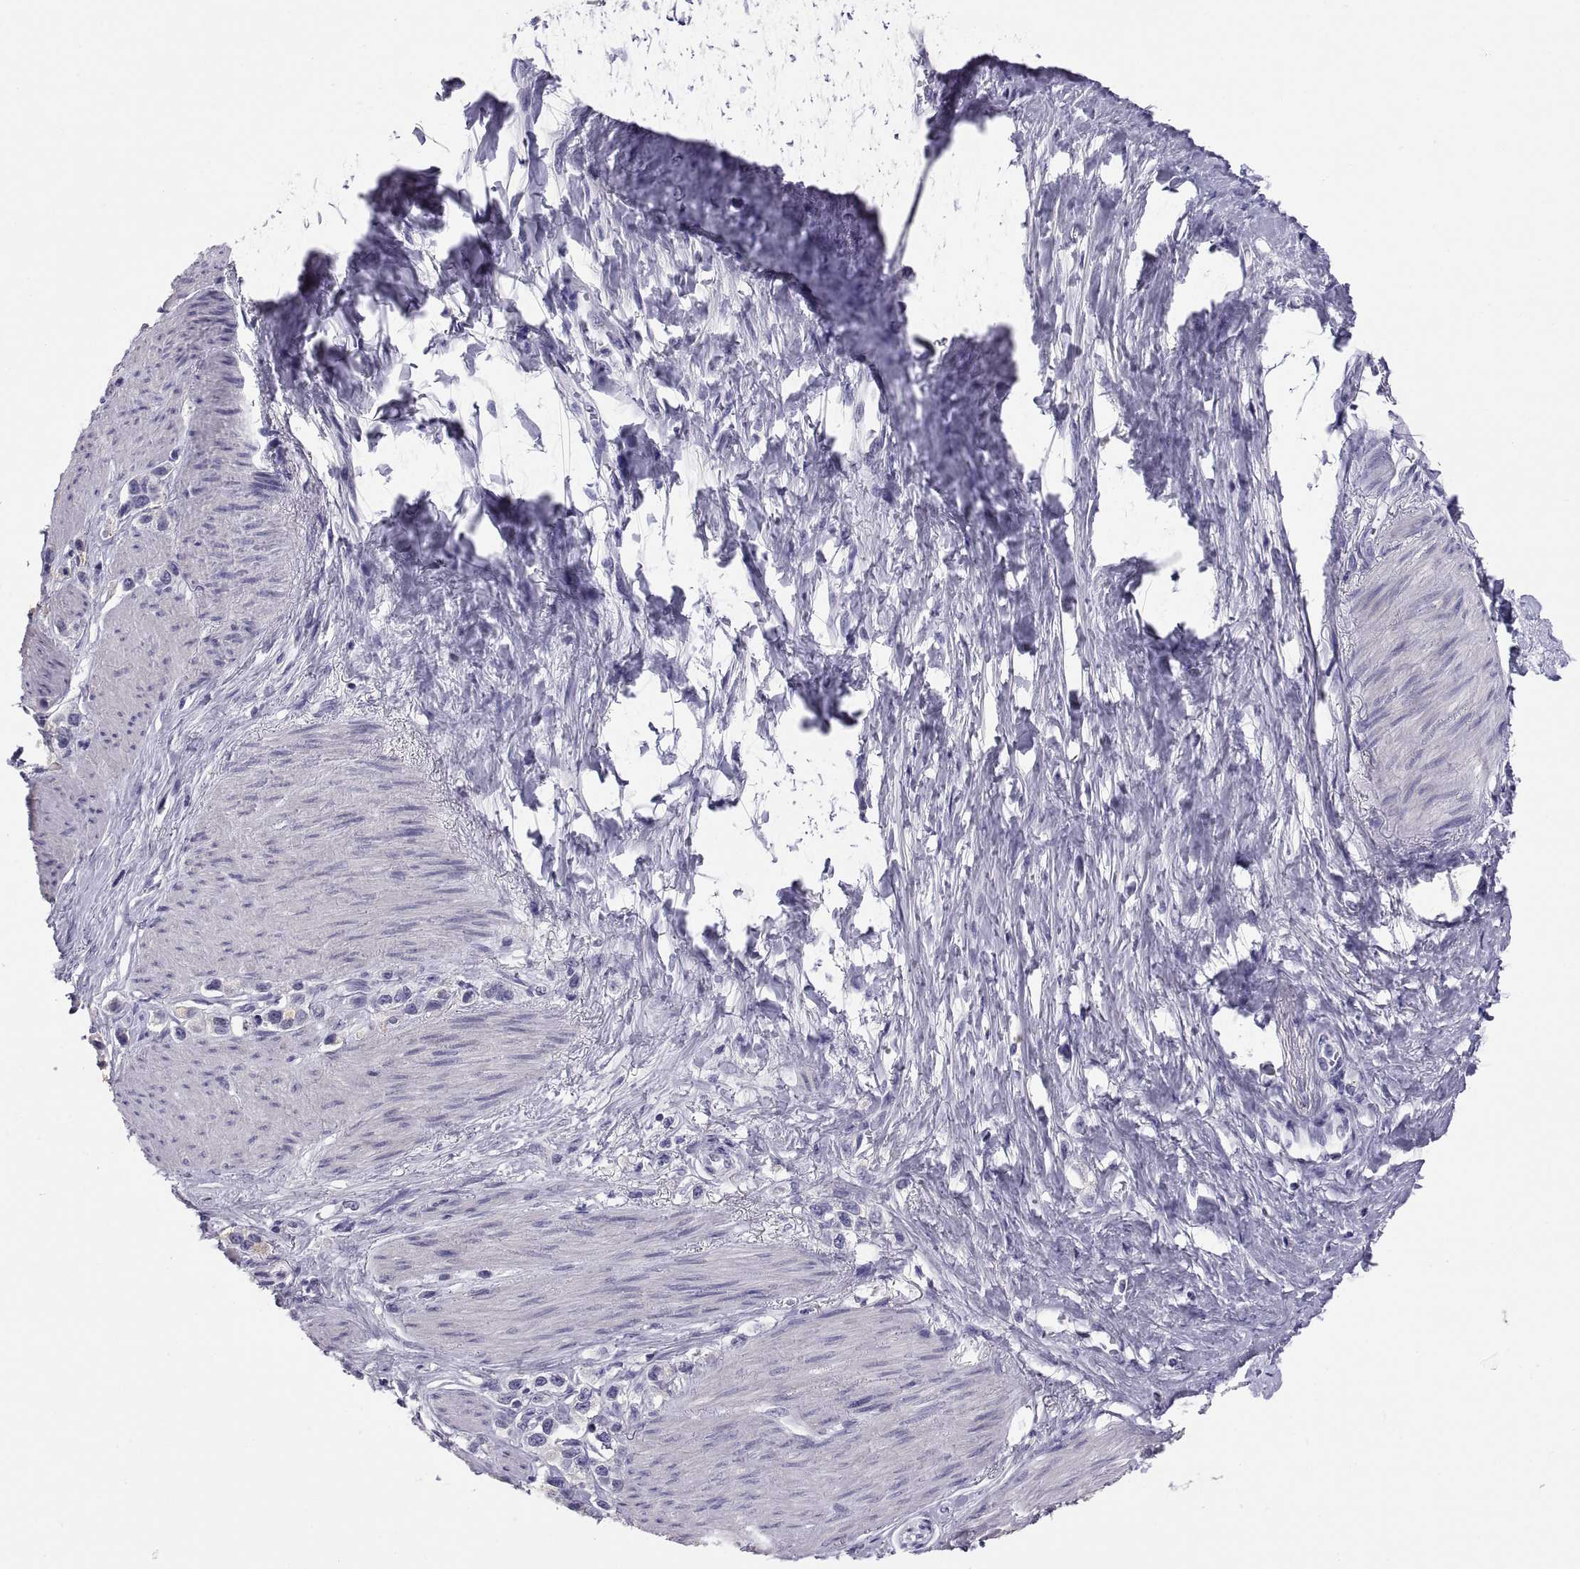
{"staining": {"intensity": "negative", "quantity": "none", "location": "none"}, "tissue": "stomach cancer", "cell_type": "Tumor cells", "image_type": "cancer", "snomed": [{"axis": "morphology", "description": "Normal tissue, NOS"}, {"axis": "morphology", "description": "Adenocarcinoma, NOS"}, {"axis": "morphology", "description": "Adenocarcinoma, High grade"}, {"axis": "topography", "description": "Stomach, upper"}, {"axis": "topography", "description": "Stomach"}], "caption": "Protein analysis of adenocarcinoma (stomach) demonstrates no significant staining in tumor cells.", "gene": "FAM170A", "patient": {"sex": "female", "age": 65}}